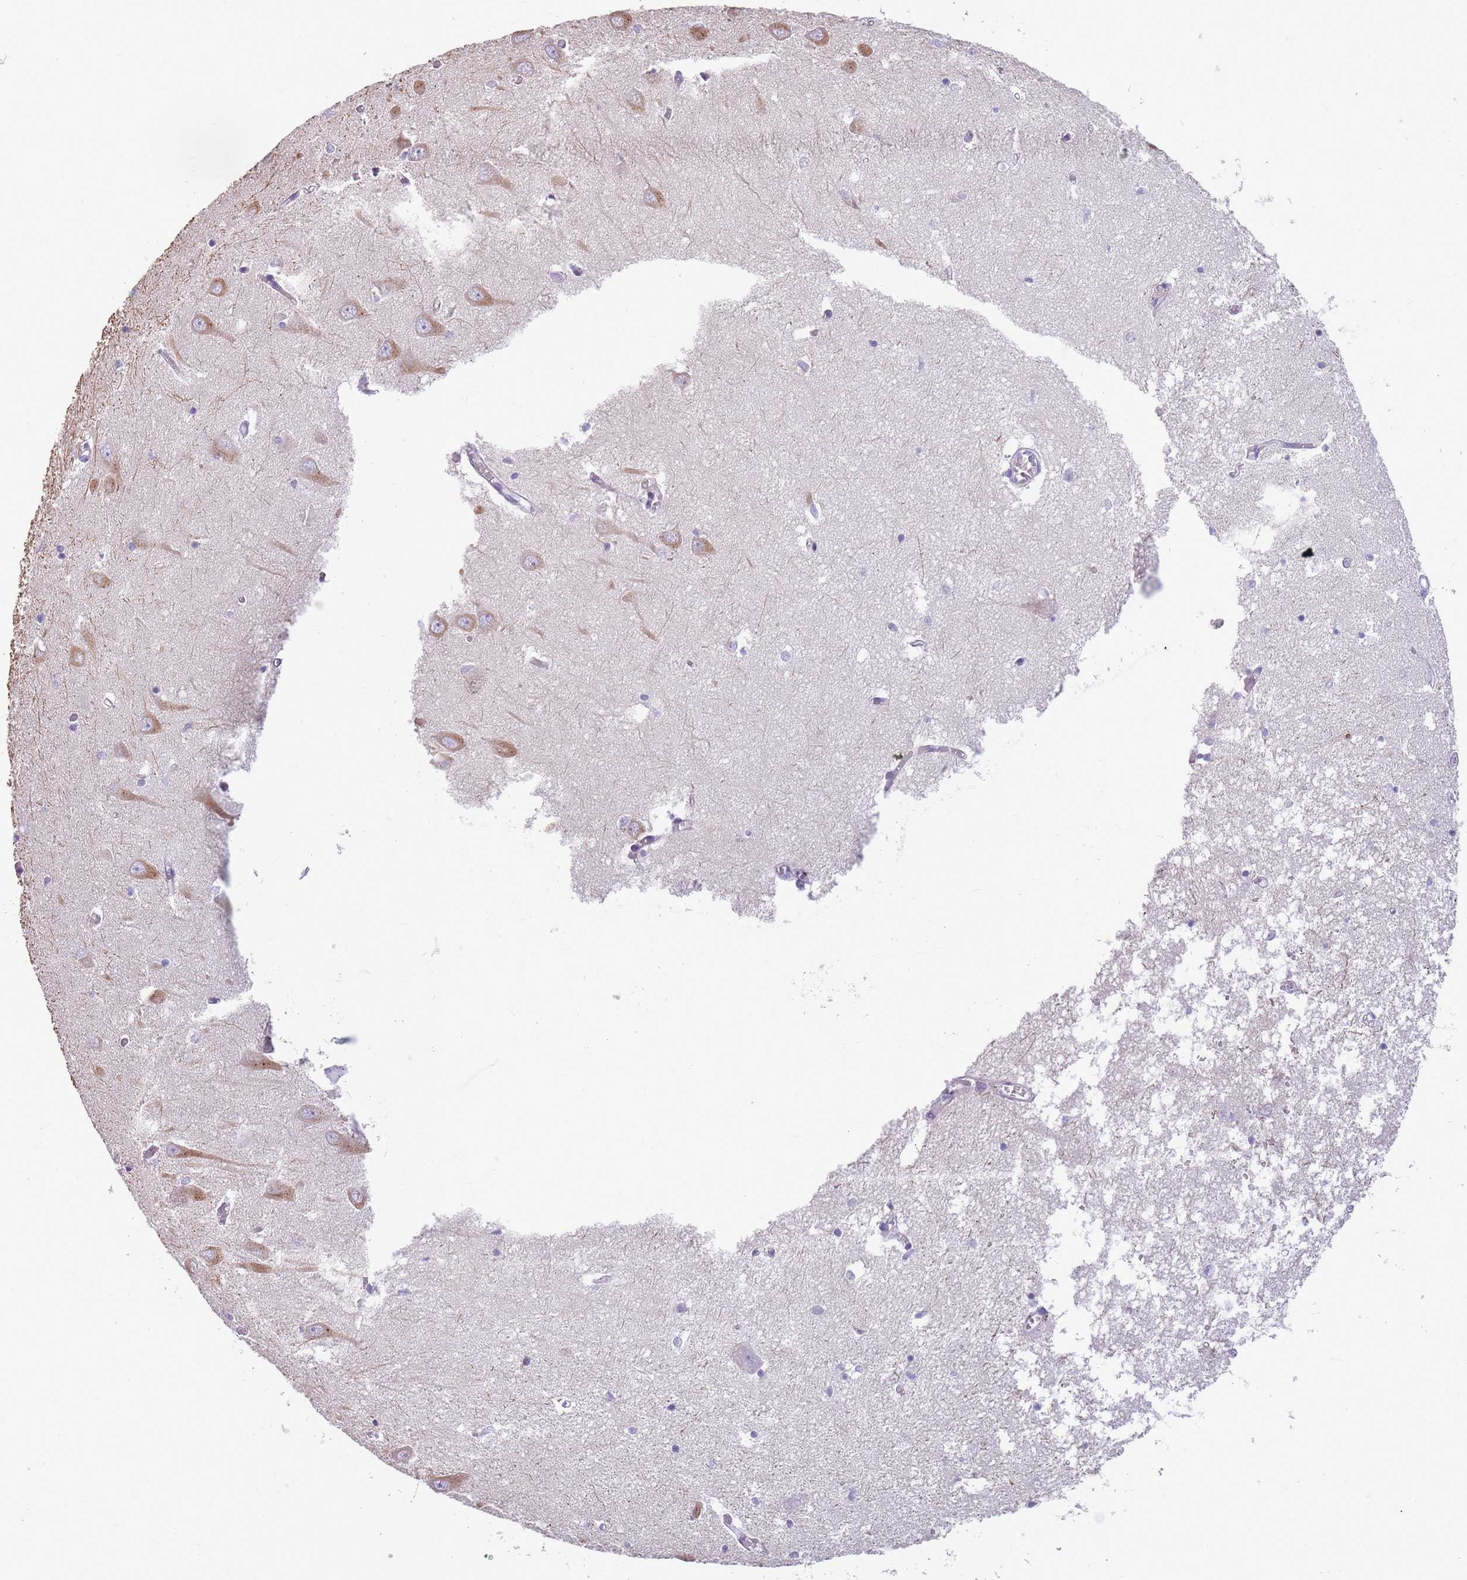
{"staining": {"intensity": "negative", "quantity": "none", "location": "none"}, "tissue": "hippocampus", "cell_type": "Glial cells", "image_type": "normal", "snomed": [{"axis": "morphology", "description": "Normal tissue, NOS"}, {"axis": "topography", "description": "Hippocampus"}], "caption": "DAB immunohistochemical staining of unremarkable hippocampus exhibits no significant expression in glial cells.", "gene": "CR1L", "patient": {"sex": "male", "age": 70}}